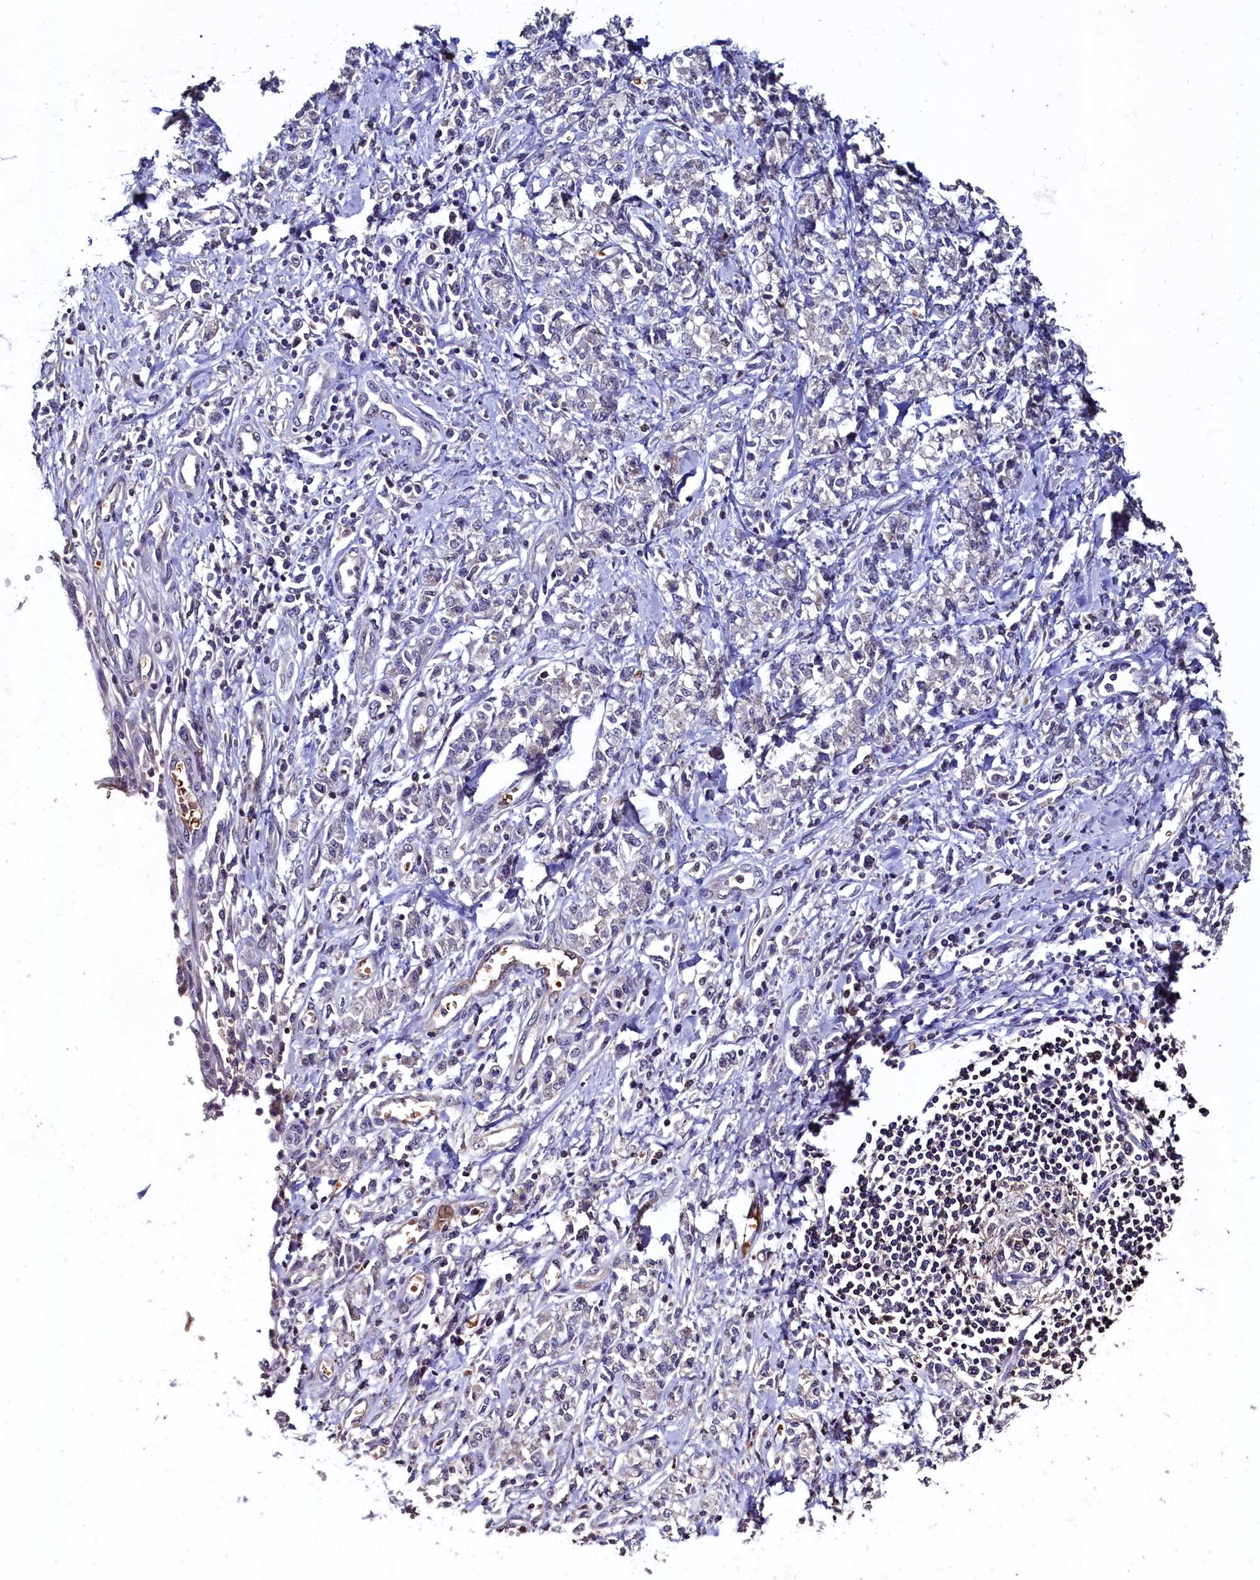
{"staining": {"intensity": "negative", "quantity": "none", "location": "none"}, "tissue": "stomach cancer", "cell_type": "Tumor cells", "image_type": "cancer", "snomed": [{"axis": "morphology", "description": "Adenocarcinoma, NOS"}, {"axis": "topography", "description": "Stomach"}], "caption": "The micrograph reveals no significant staining in tumor cells of stomach cancer.", "gene": "CSTPP1", "patient": {"sex": "female", "age": 76}}